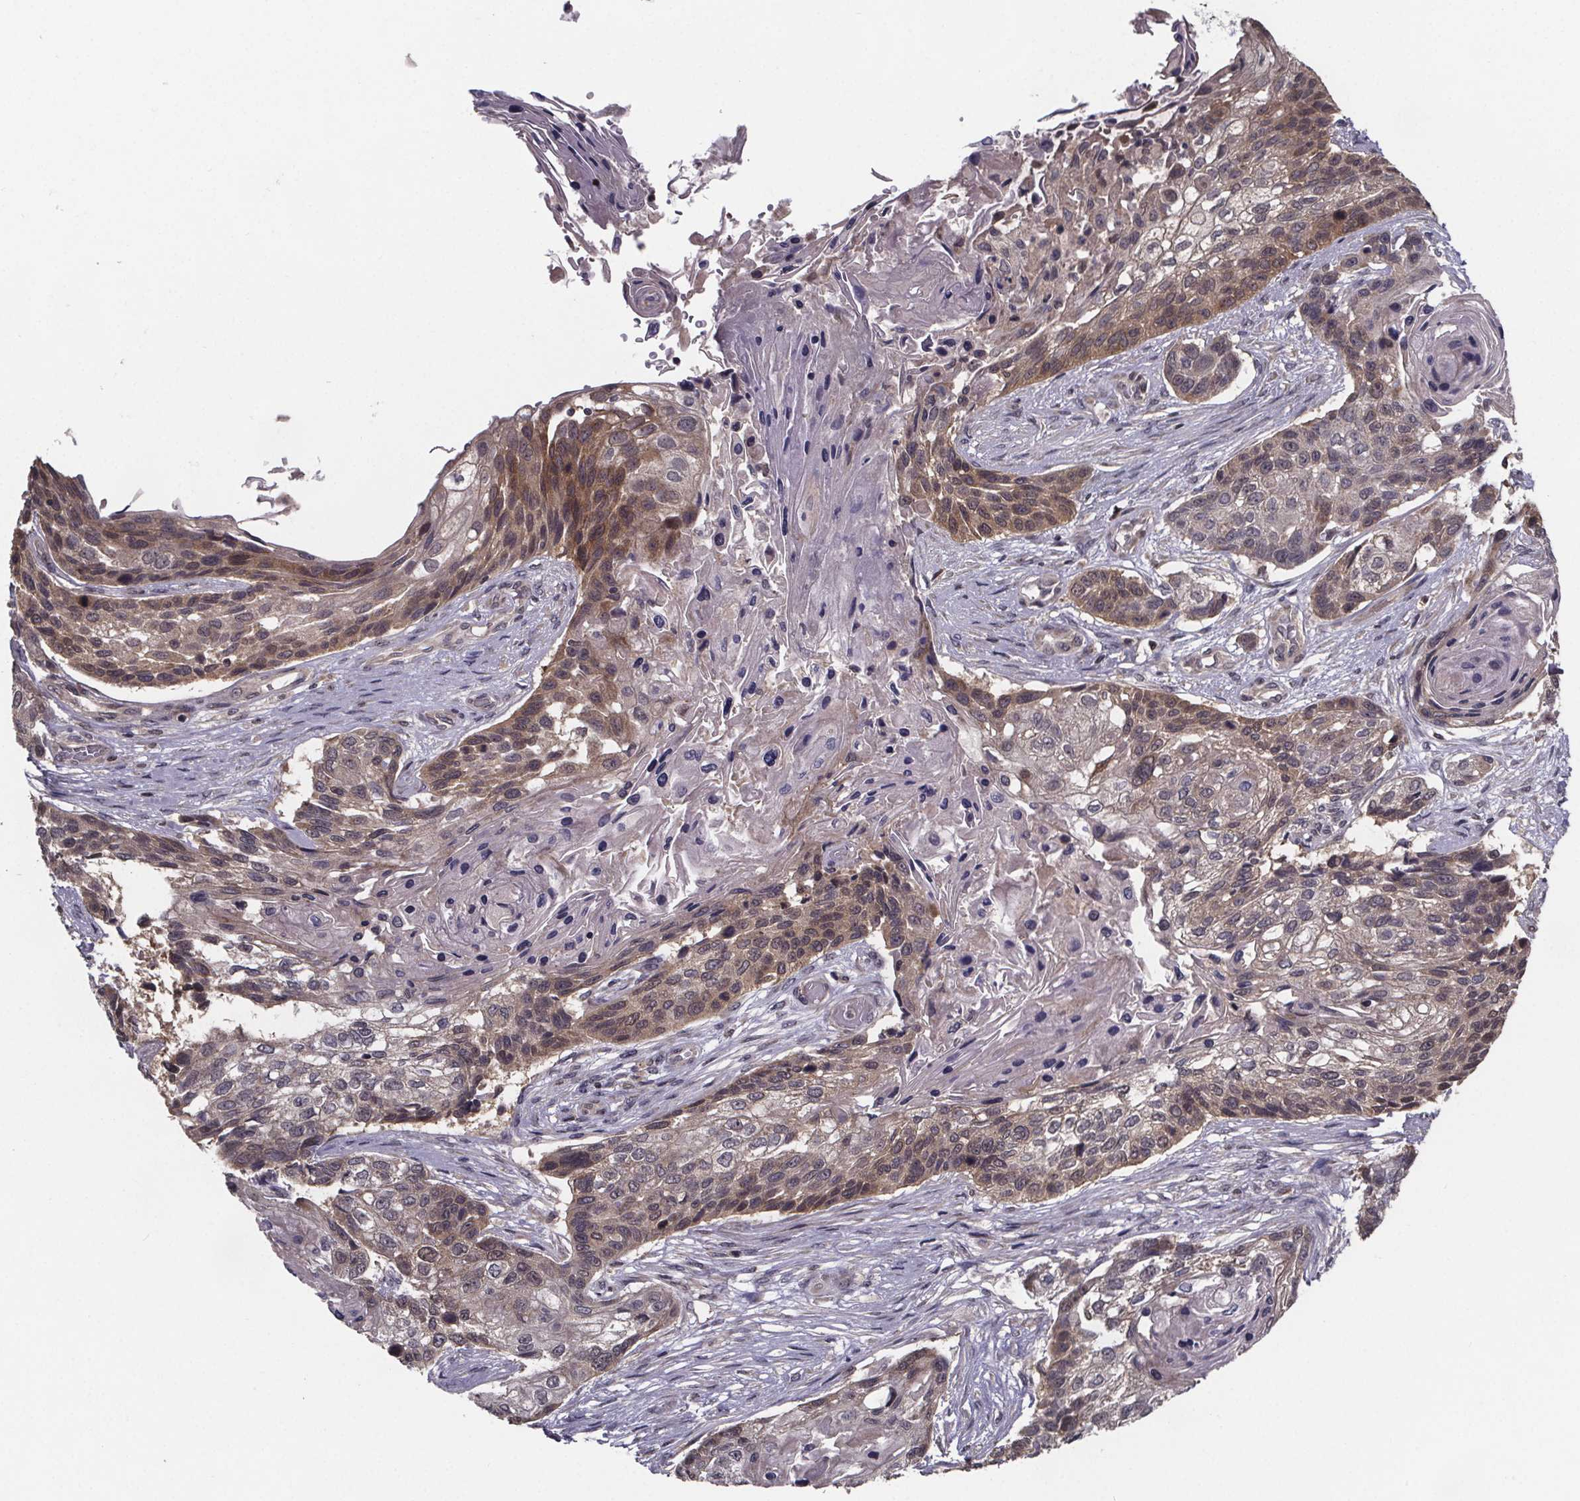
{"staining": {"intensity": "weak", "quantity": "25%-75%", "location": "cytoplasmic/membranous"}, "tissue": "lung cancer", "cell_type": "Tumor cells", "image_type": "cancer", "snomed": [{"axis": "morphology", "description": "Squamous cell carcinoma, NOS"}, {"axis": "topography", "description": "Lung"}], "caption": "This is a micrograph of immunohistochemistry staining of lung squamous cell carcinoma, which shows weak expression in the cytoplasmic/membranous of tumor cells.", "gene": "FN3KRP", "patient": {"sex": "male", "age": 69}}